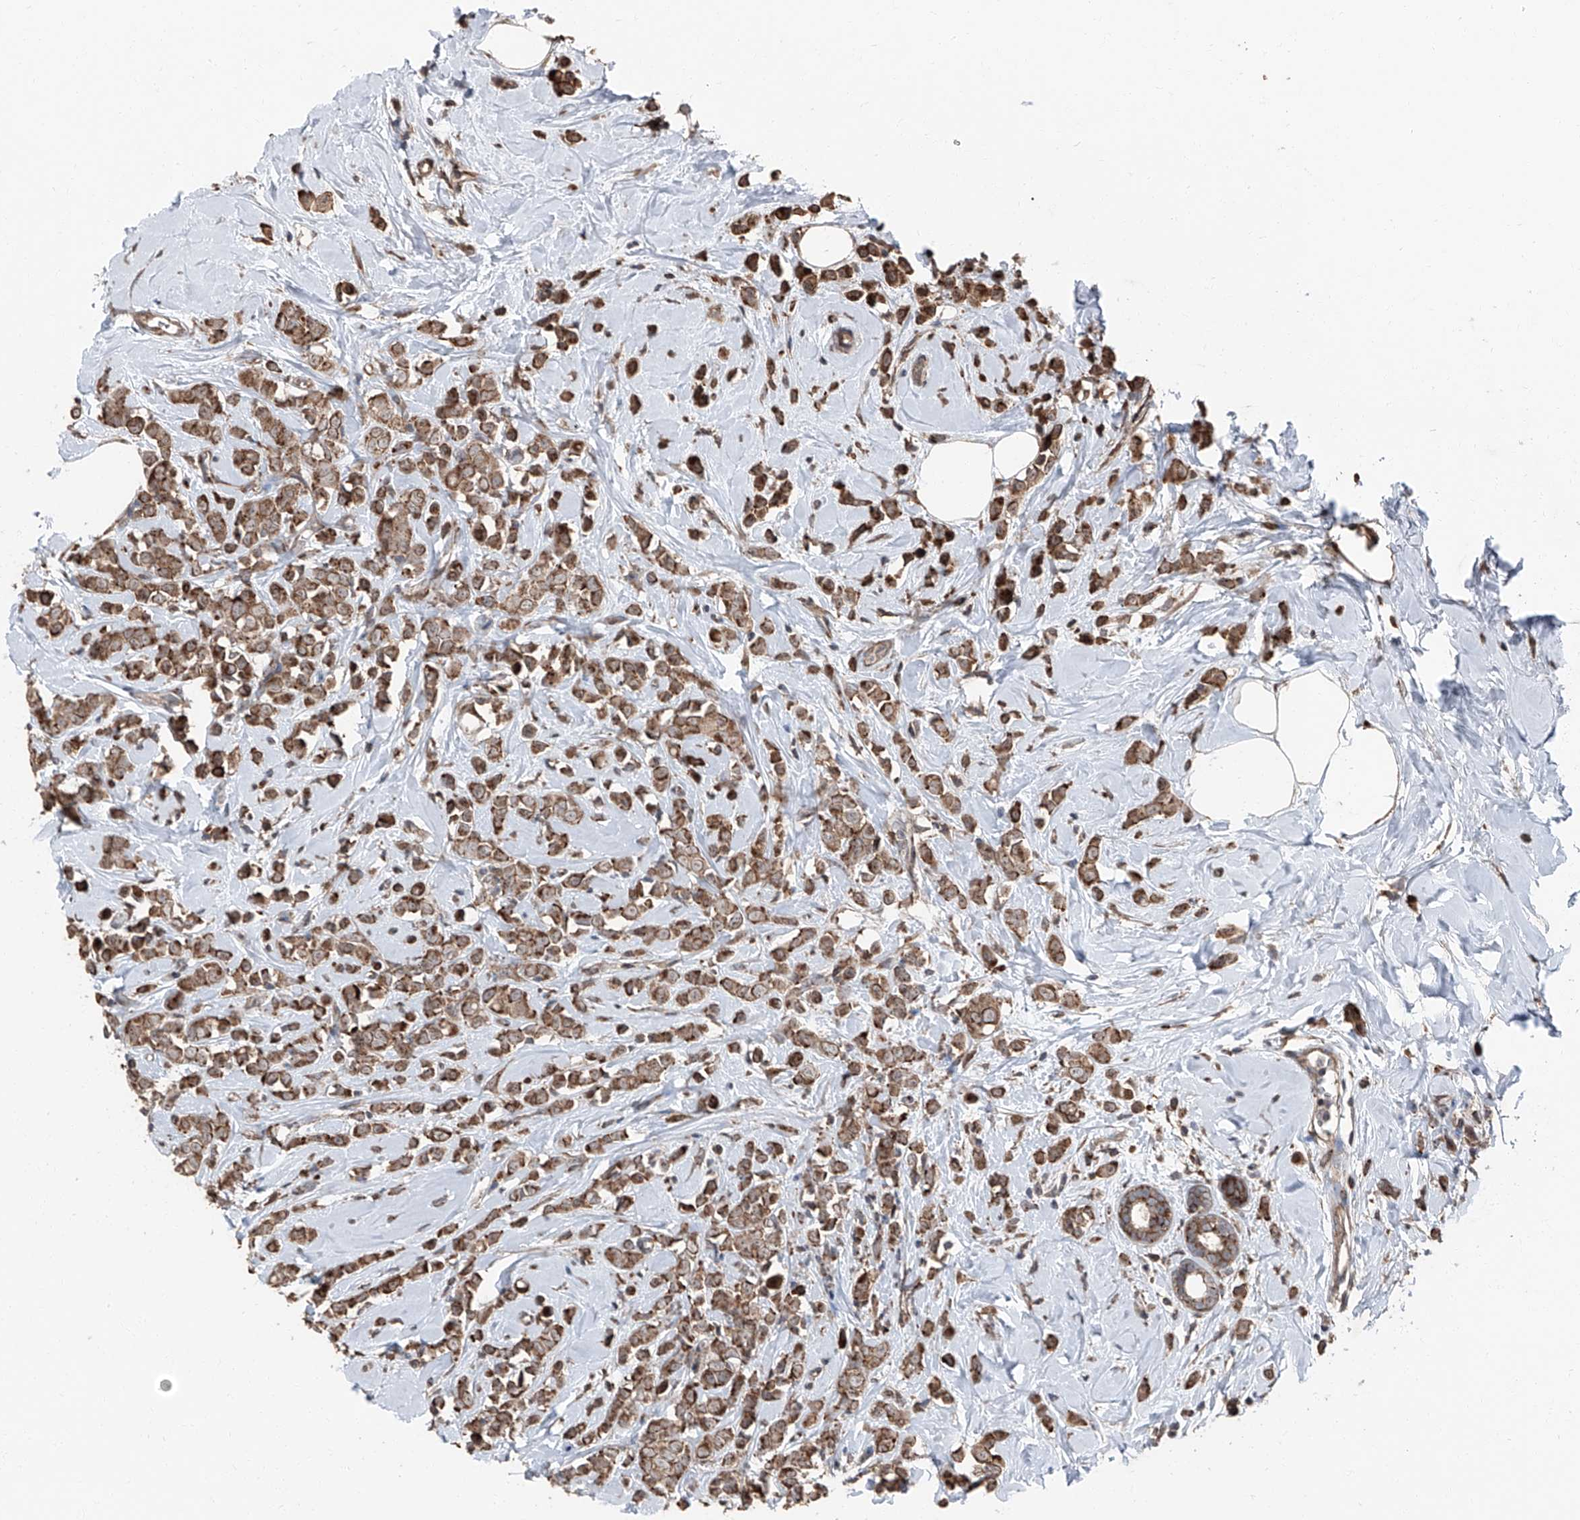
{"staining": {"intensity": "moderate", "quantity": ">75%", "location": "cytoplasmic/membranous"}, "tissue": "breast cancer", "cell_type": "Tumor cells", "image_type": "cancer", "snomed": [{"axis": "morphology", "description": "Lobular carcinoma"}, {"axis": "topography", "description": "Breast"}], "caption": "This is a photomicrograph of IHC staining of breast lobular carcinoma, which shows moderate positivity in the cytoplasmic/membranous of tumor cells.", "gene": "LIMK1", "patient": {"sex": "female", "age": 47}}